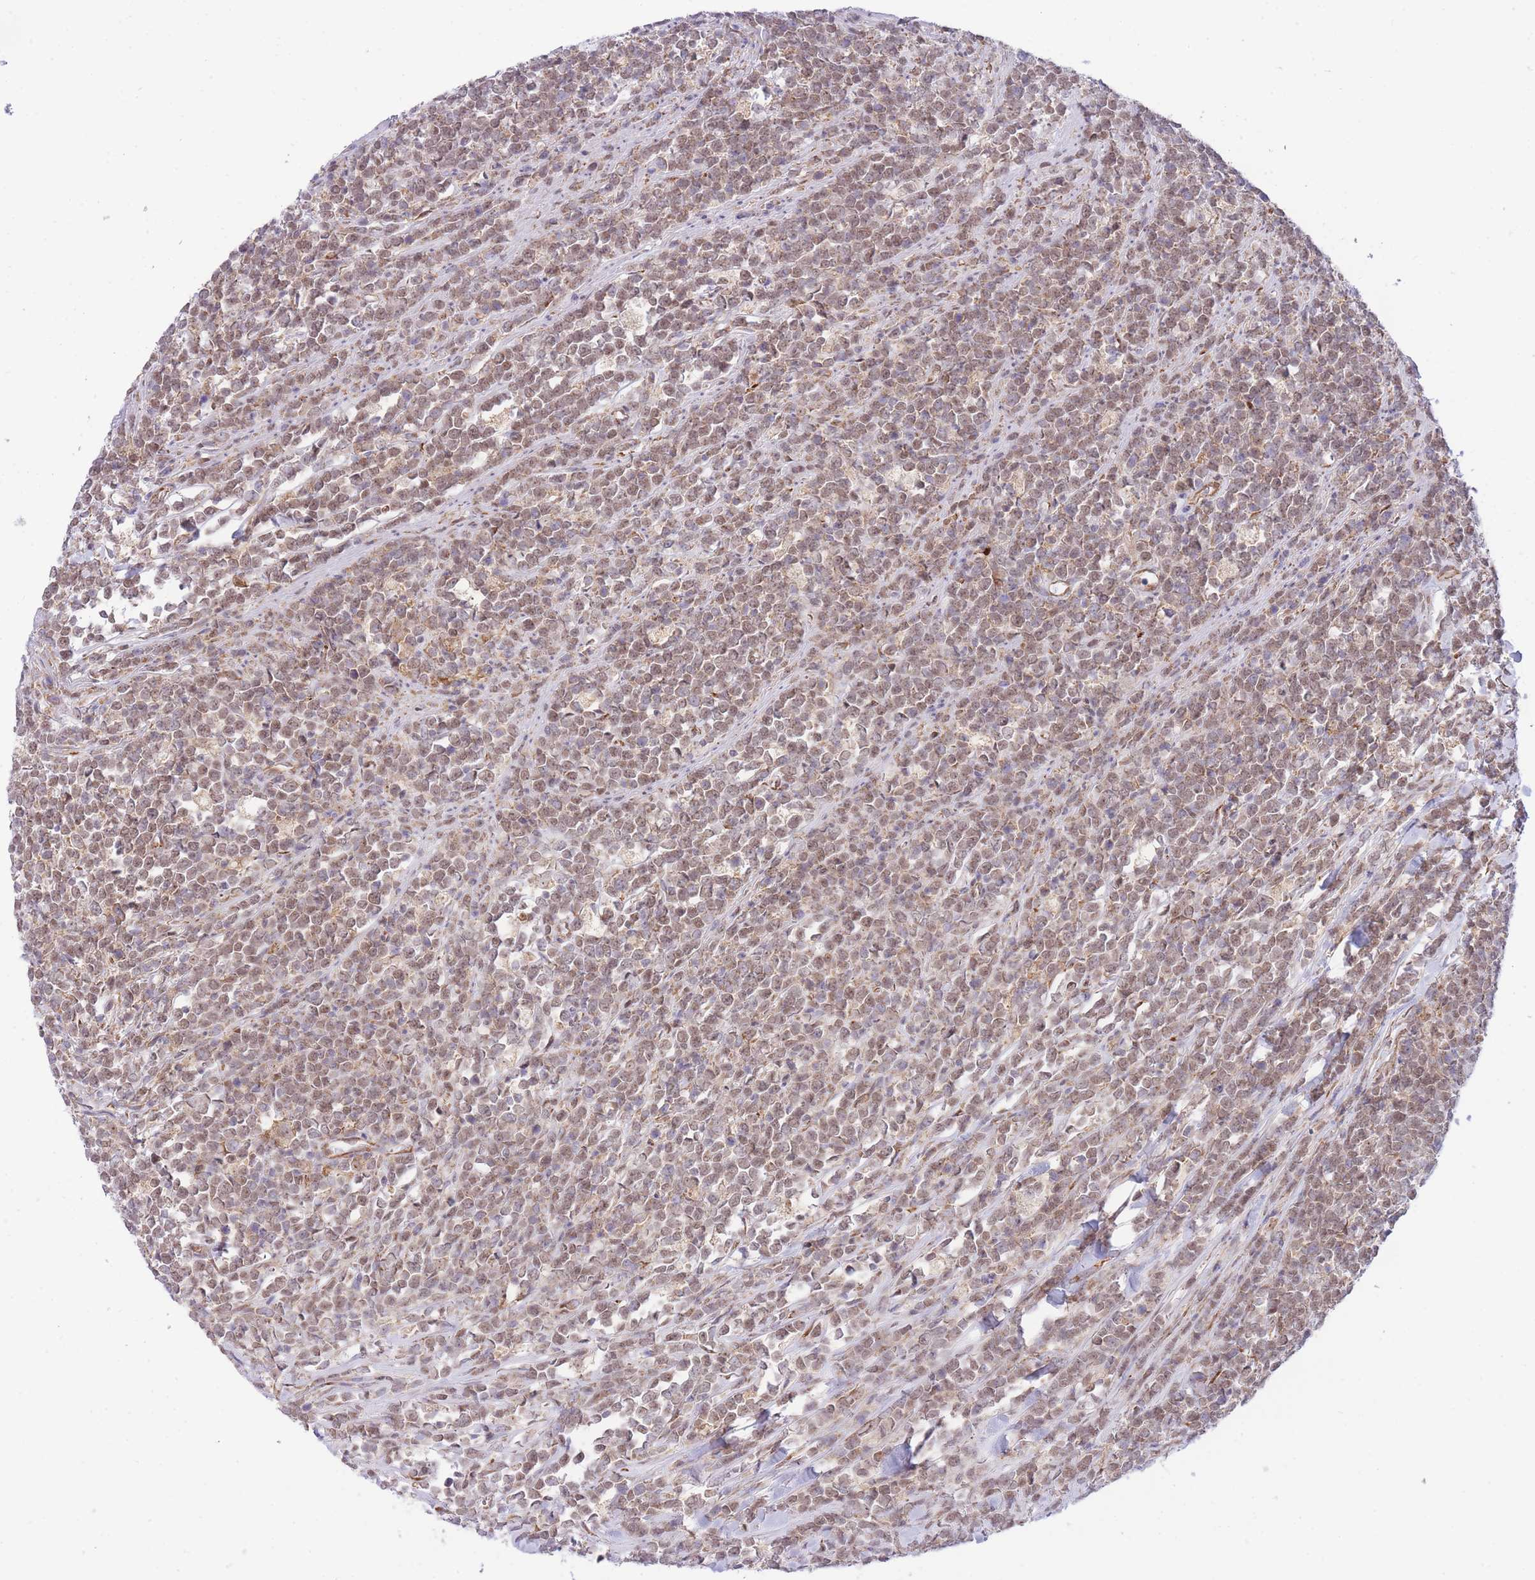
{"staining": {"intensity": "weak", "quantity": ">75%", "location": "cytoplasmic/membranous,nuclear"}, "tissue": "lymphoma", "cell_type": "Tumor cells", "image_type": "cancer", "snomed": [{"axis": "morphology", "description": "Malignant lymphoma, non-Hodgkin's type, High grade"}, {"axis": "topography", "description": "Small intestine"}, {"axis": "topography", "description": "Colon"}], "caption": "Immunohistochemical staining of human lymphoma demonstrates low levels of weak cytoplasmic/membranous and nuclear expression in about >75% of tumor cells.", "gene": "EXOSC8", "patient": {"sex": "male", "age": 8}}